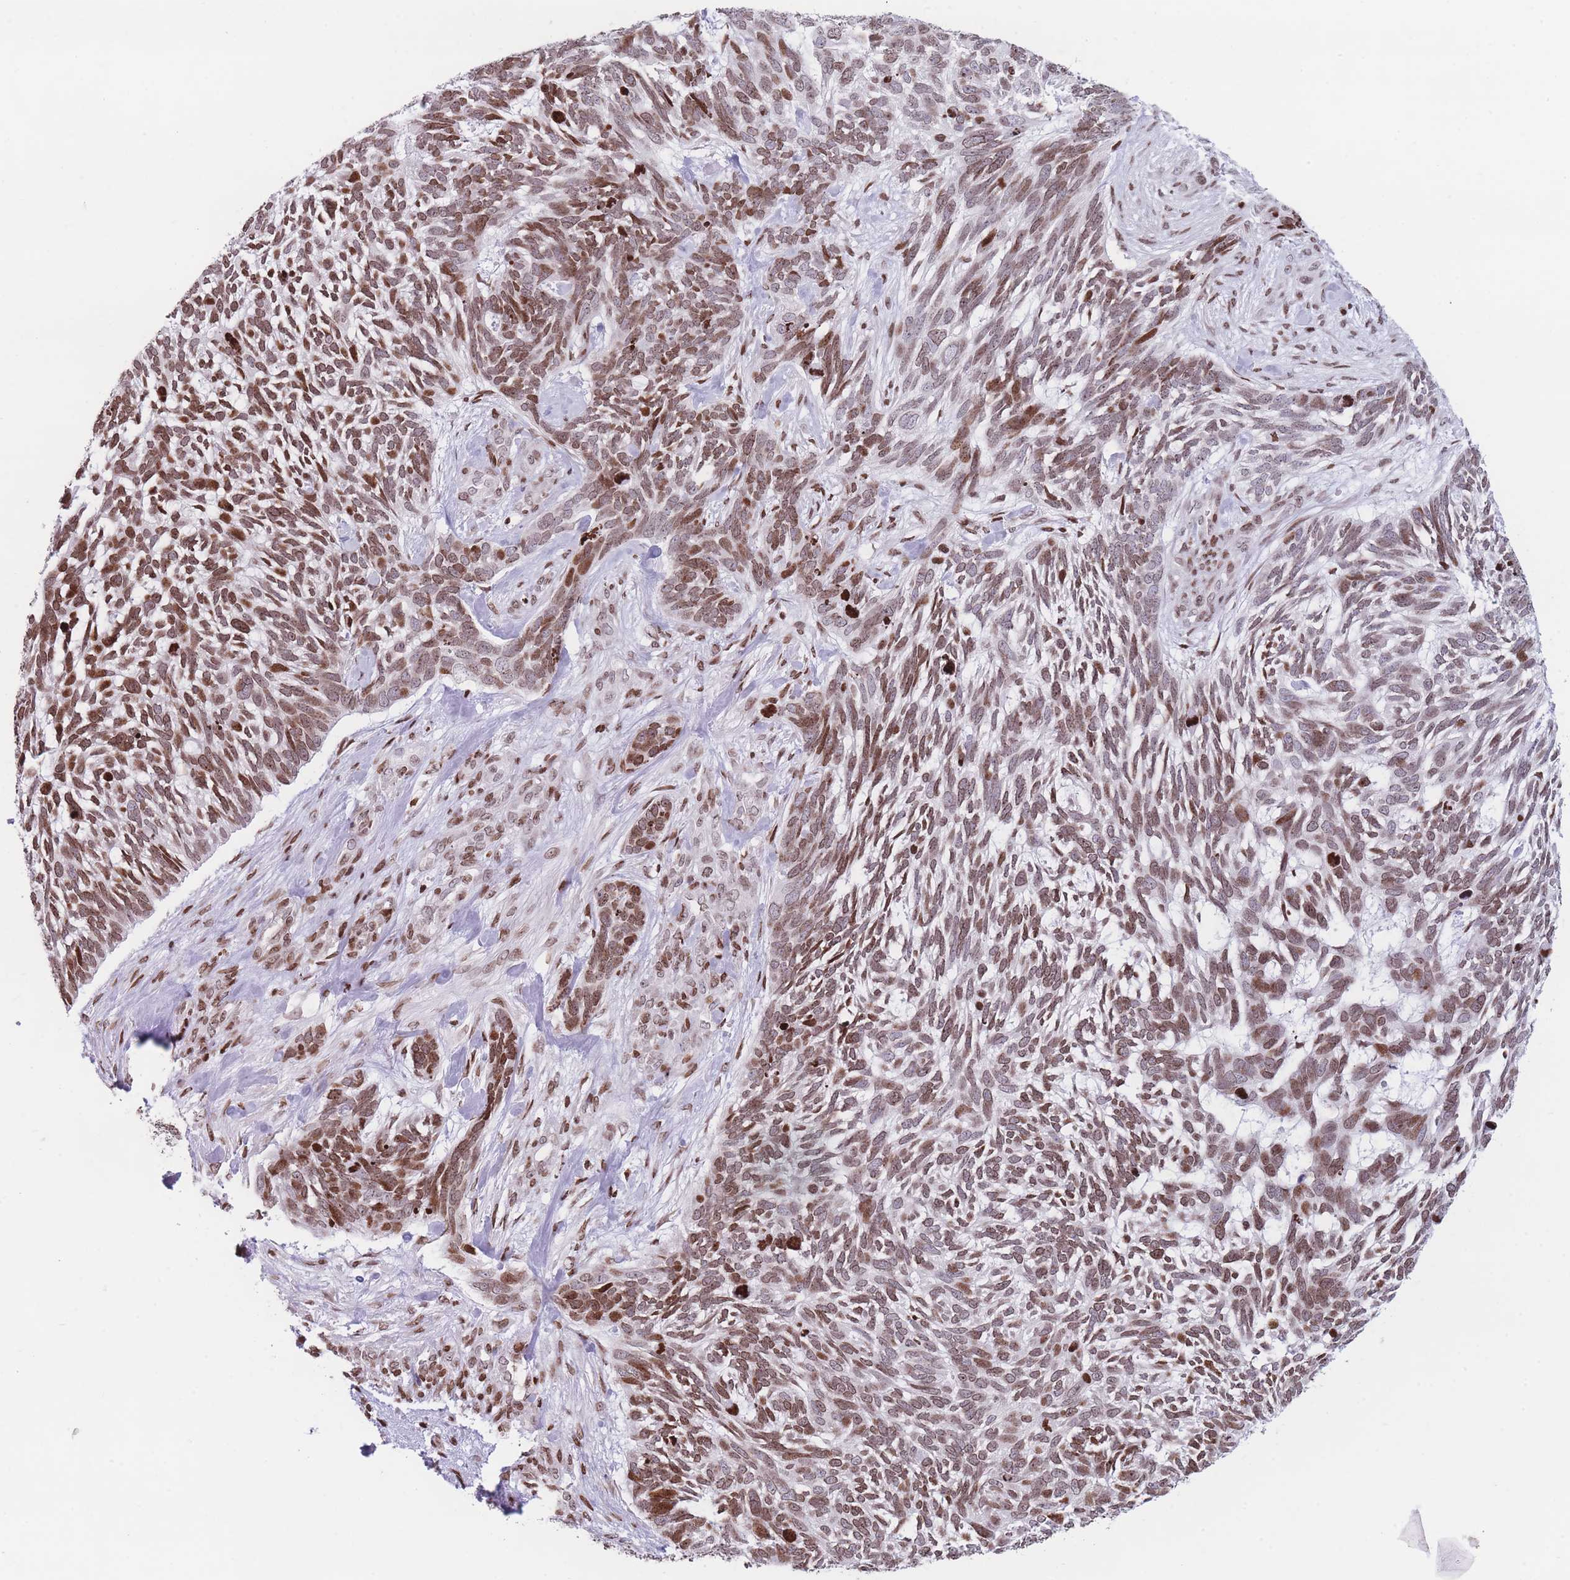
{"staining": {"intensity": "moderate", "quantity": ">75%", "location": "nuclear"}, "tissue": "skin cancer", "cell_type": "Tumor cells", "image_type": "cancer", "snomed": [{"axis": "morphology", "description": "Basal cell carcinoma"}, {"axis": "topography", "description": "Skin"}], "caption": "Immunohistochemical staining of human basal cell carcinoma (skin) demonstrates medium levels of moderate nuclear protein positivity in about >75% of tumor cells.", "gene": "AK9", "patient": {"sex": "male", "age": 88}}